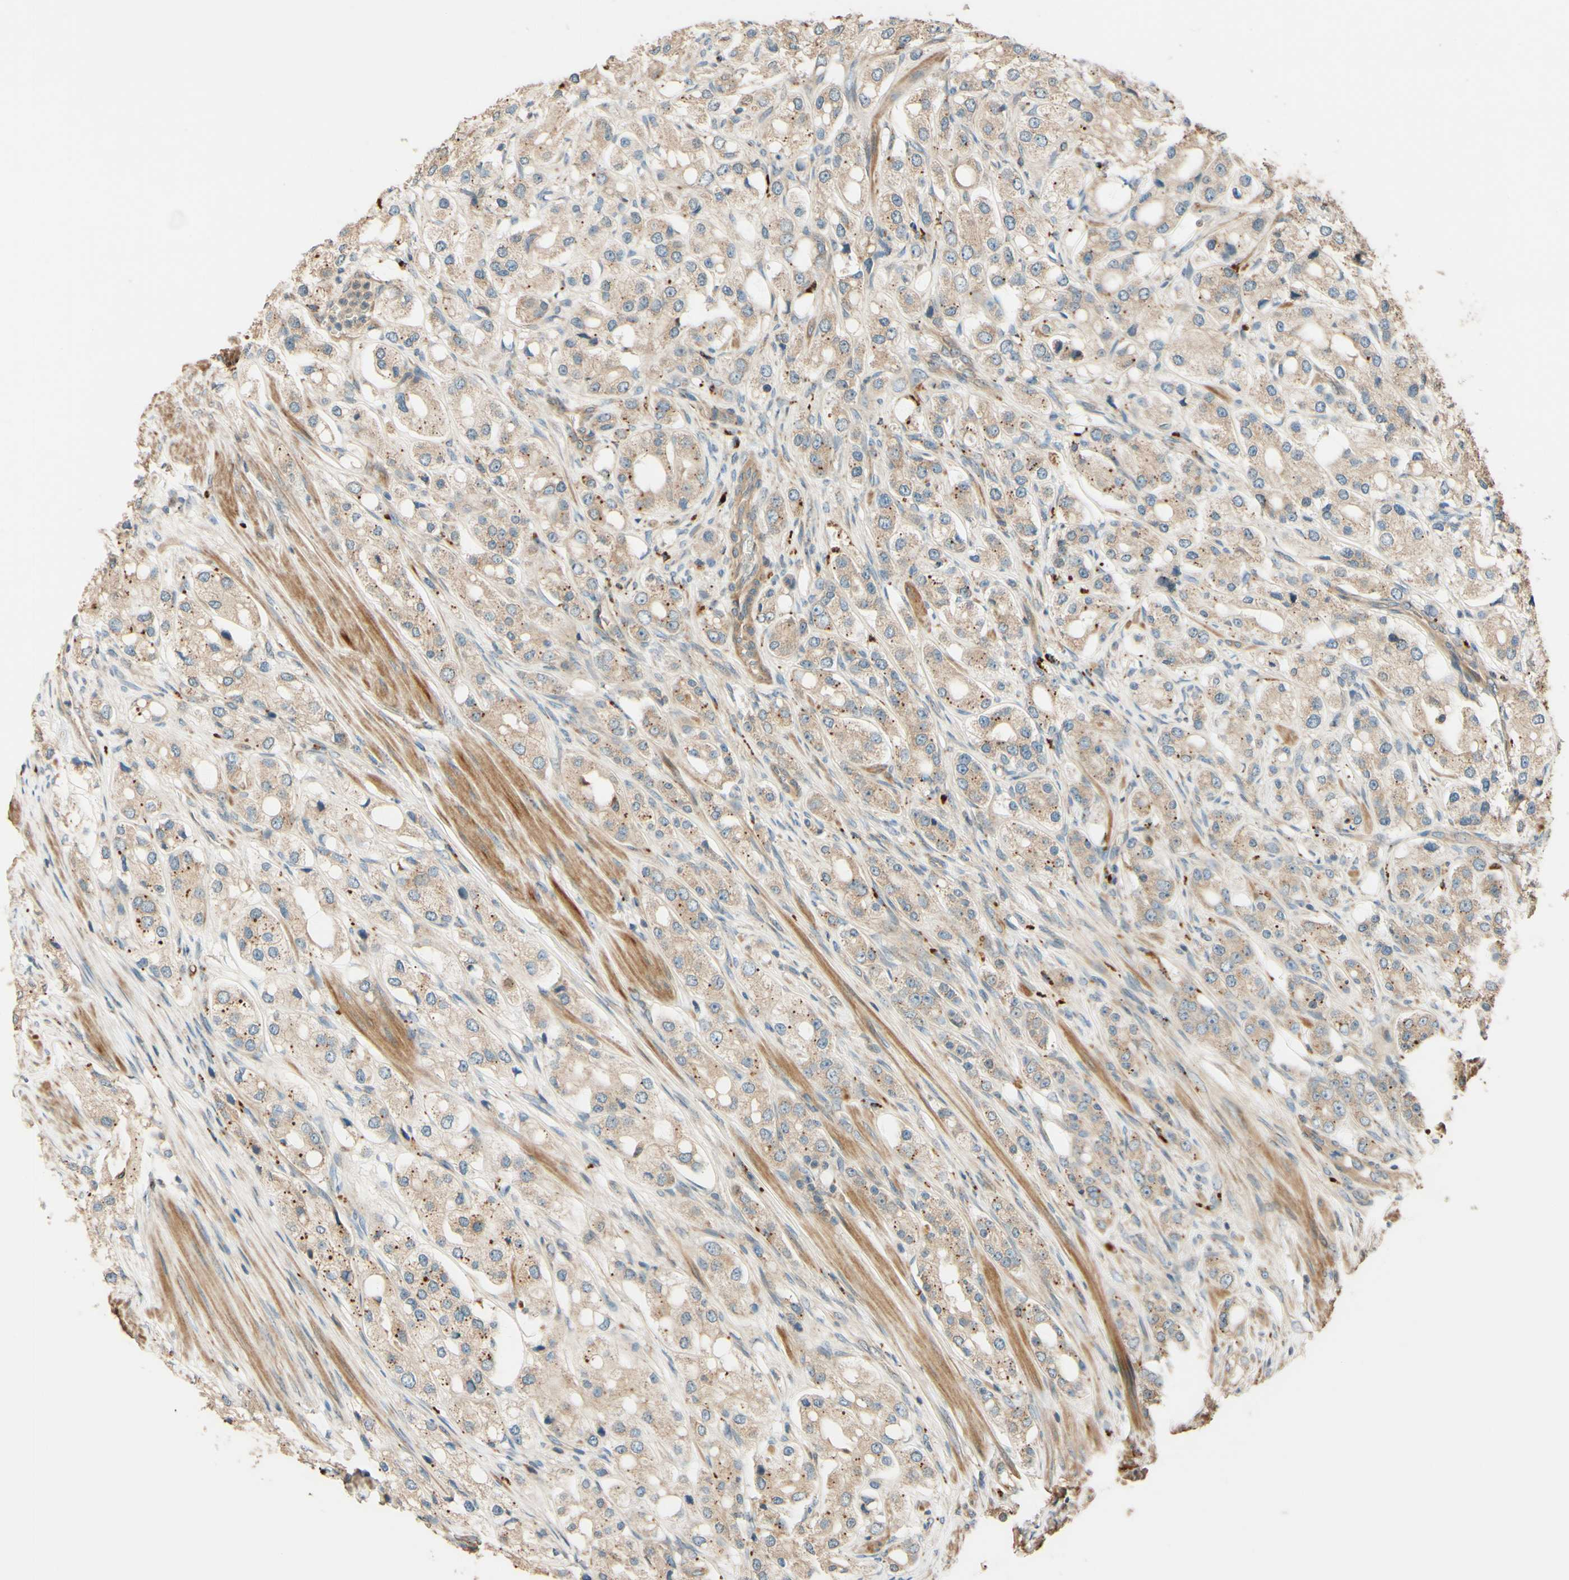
{"staining": {"intensity": "weak", "quantity": ">75%", "location": "cytoplasmic/membranous"}, "tissue": "prostate cancer", "cell_type": "Tumor cells", "image_type": "cancer", "snomed": [{"axis": "morphology", "description": "Adenocarcinoma, High grade"}, {"axis": "topography", "description": "Prostate"}], "caption": "Immunohistochemical staining of adenocarcinoma (high-grade) (prostate) shows low levels of weak cytoplasmic/membranous positivity in about >75% of tumor cells.", "gene": "RNF19A", "patient": {"sex": "male", "age": 65}}